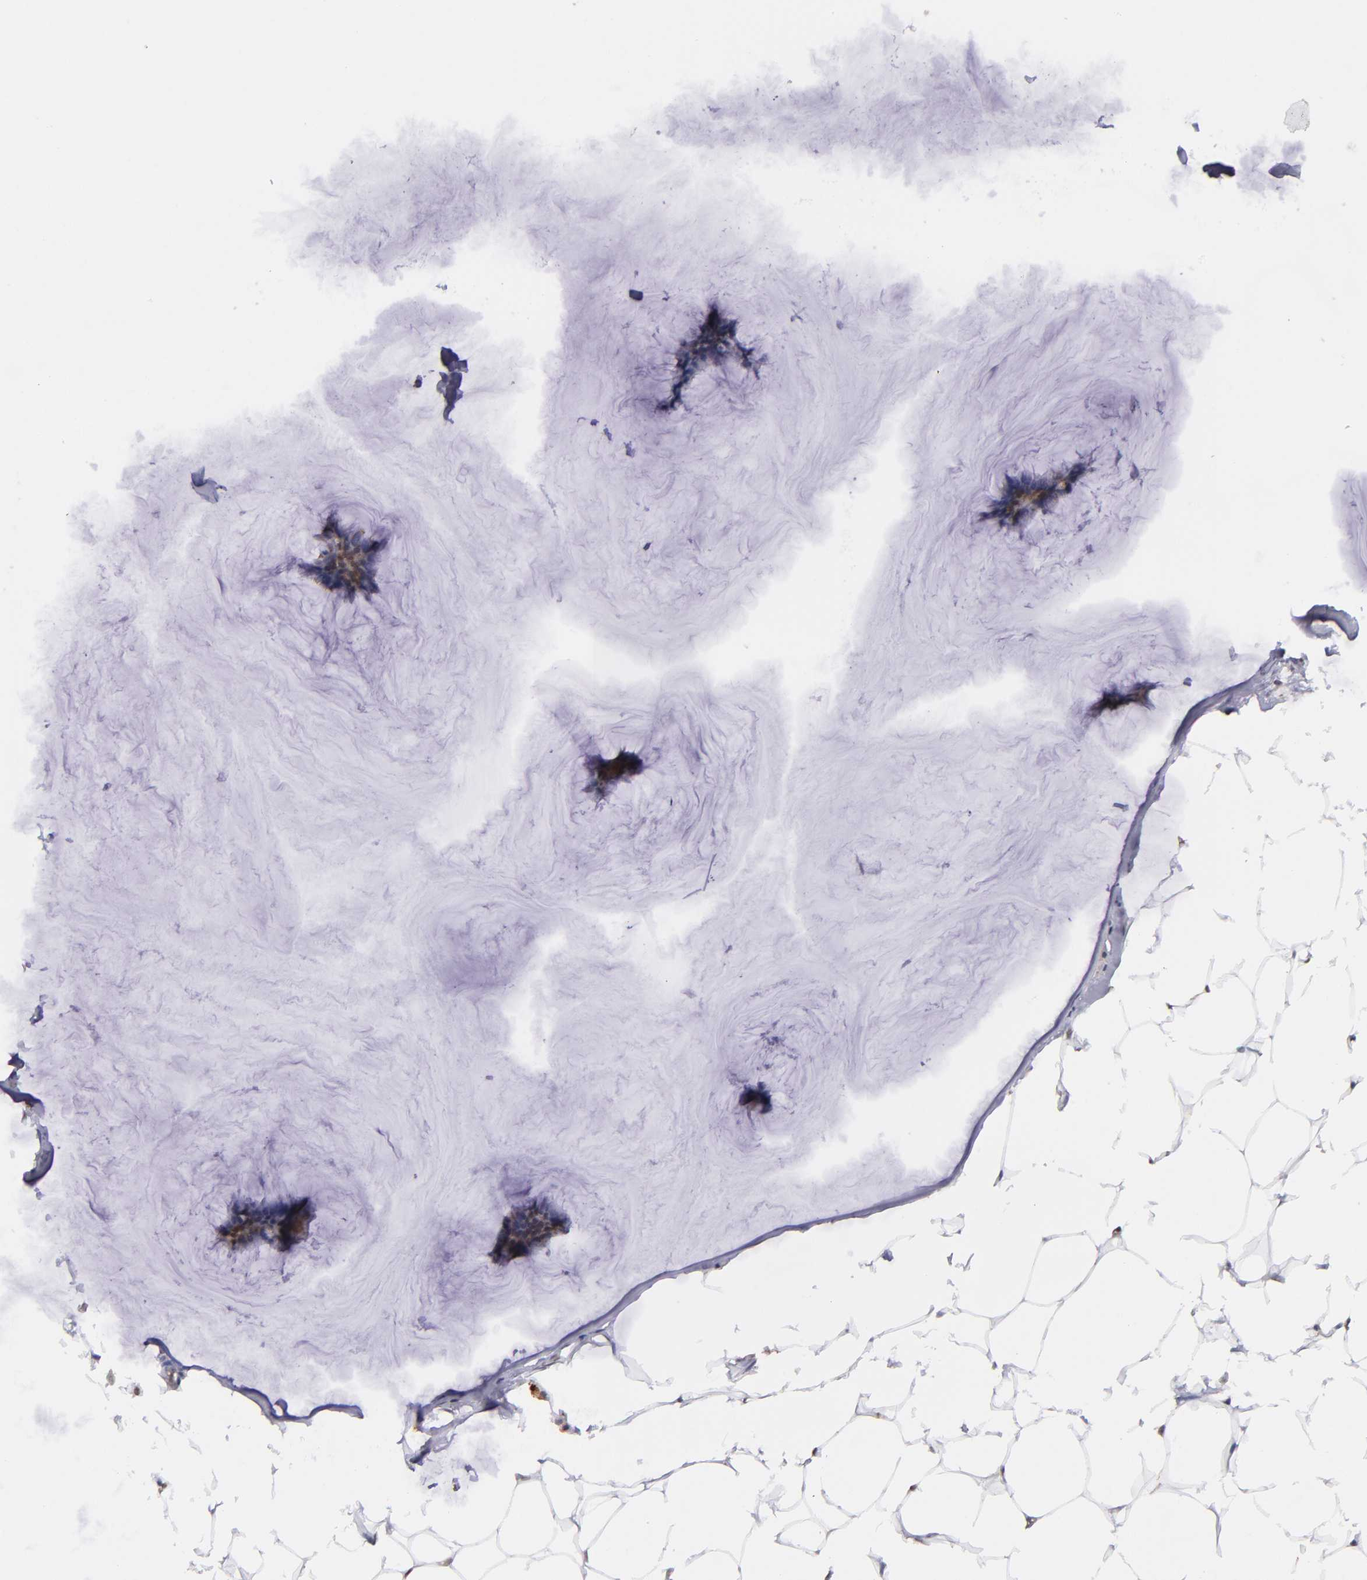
{"staining": {"intensity": "weak", "quantity": ">75%", "location": "nuclear"}, "tissue": "breast cancer", "cell_type": "Tumor cells", "image_type": "cancer", "snomed": [{"axis": "morphology", "description": "Duct carcinoma"}, {"axis": "topography", "description": "Breast"}], "caption": "Immunohistochemistry of intraductal carcinoma (breast) demonstrates low levels of weak nuclear positivity in about >75% of tumor cells. (DAB (3,3'-diaminobenzidine) = brown stain, brightfield microscopy at high magnification).", "gene": "NRXN3", "patient": {"sex": "female", "age": 93}}